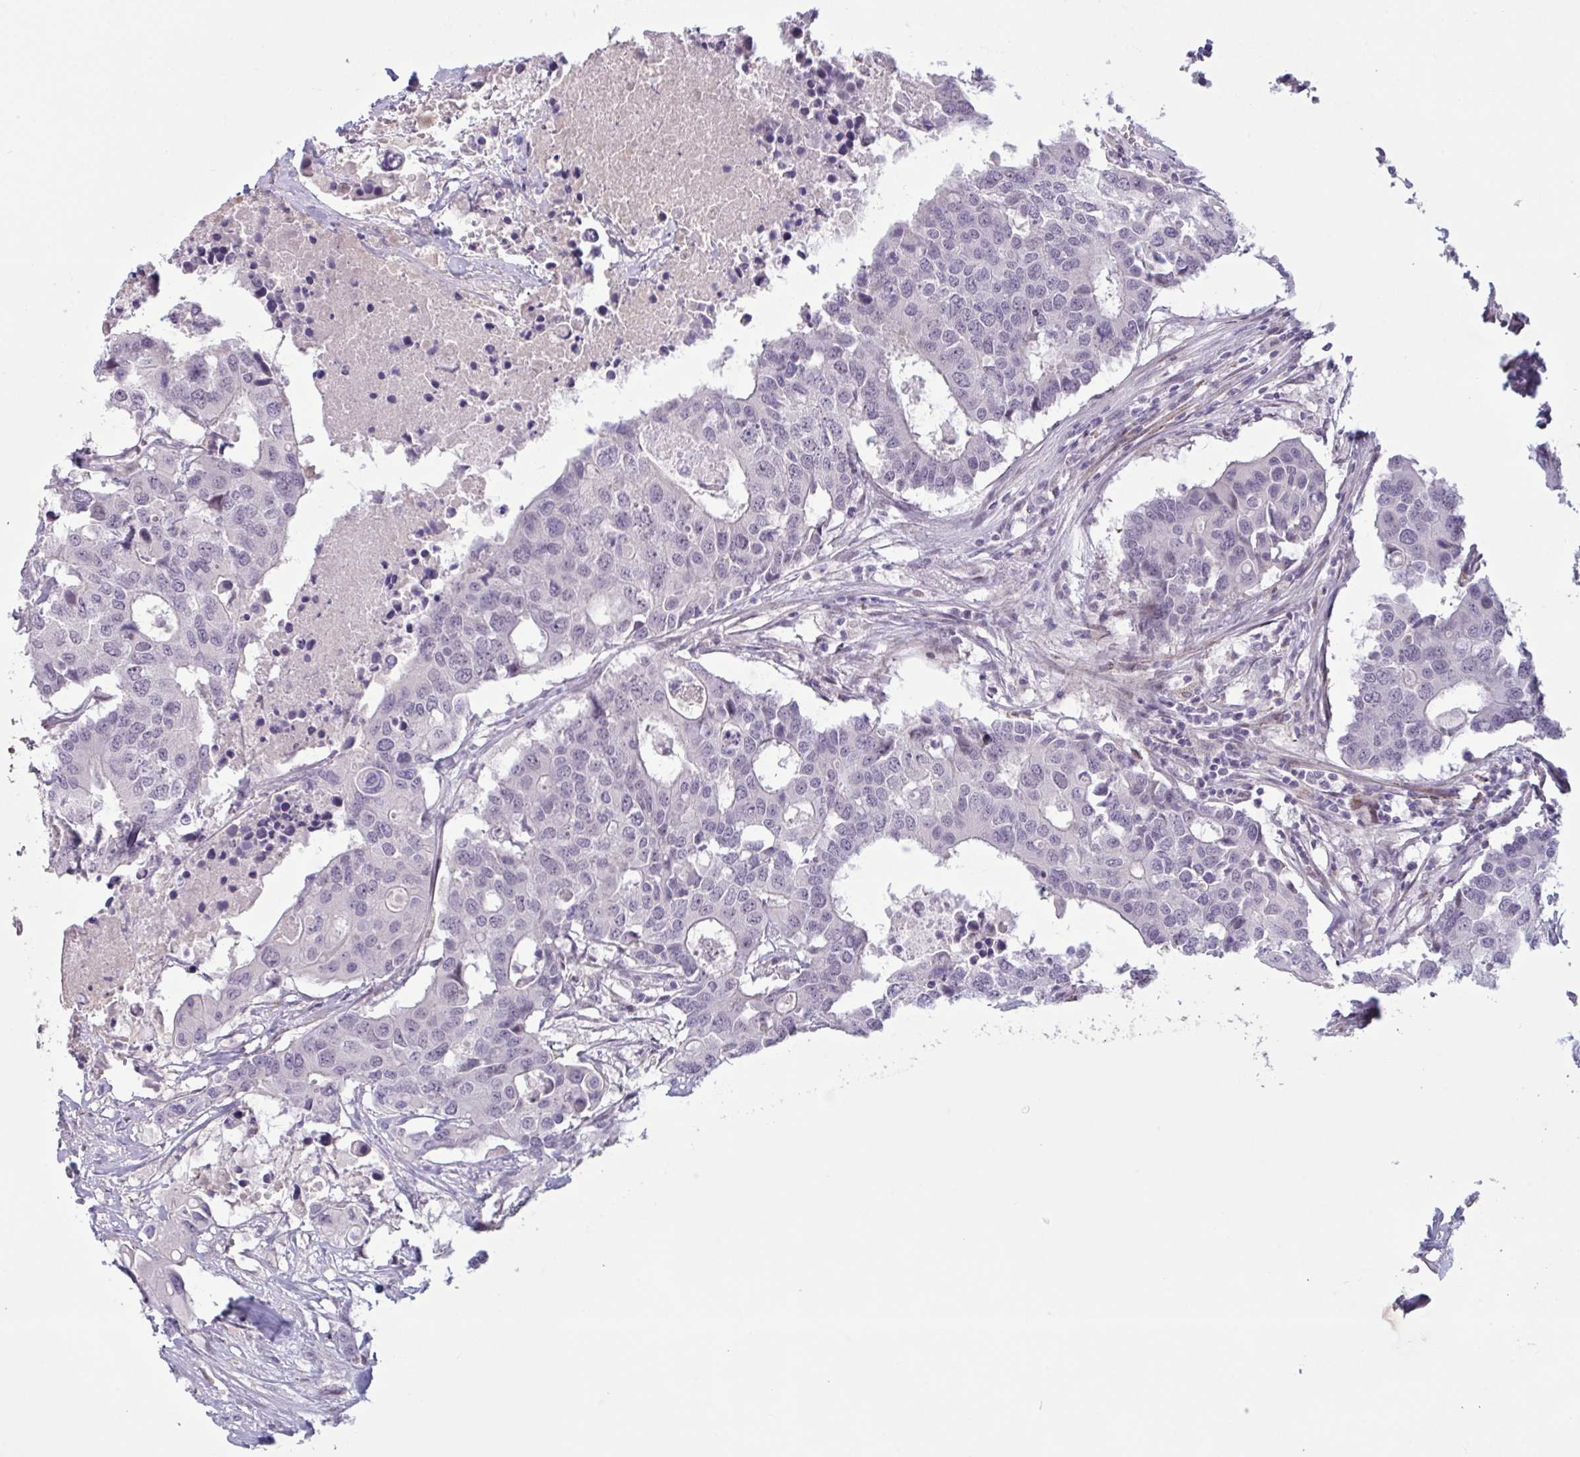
{"staining": {"intensity": "negative", "quantity": "none", "location": "none"}, "tissue": "colorectal cancer", "cell_type": "Tumor cells", "image_type": "cancer", "snomed": [{"axis": "morphology", "description": "Adenocarcinoma, NOS"}, {"axis": "topography", "description": "Colon"}], "caption": "IHC histopathology image of colorectal cancer stained for a protein (brown), which reveals no staining in tumor cells.", "gene": "RFPL4B", "patient": {"sex": "male", "age": 77}}